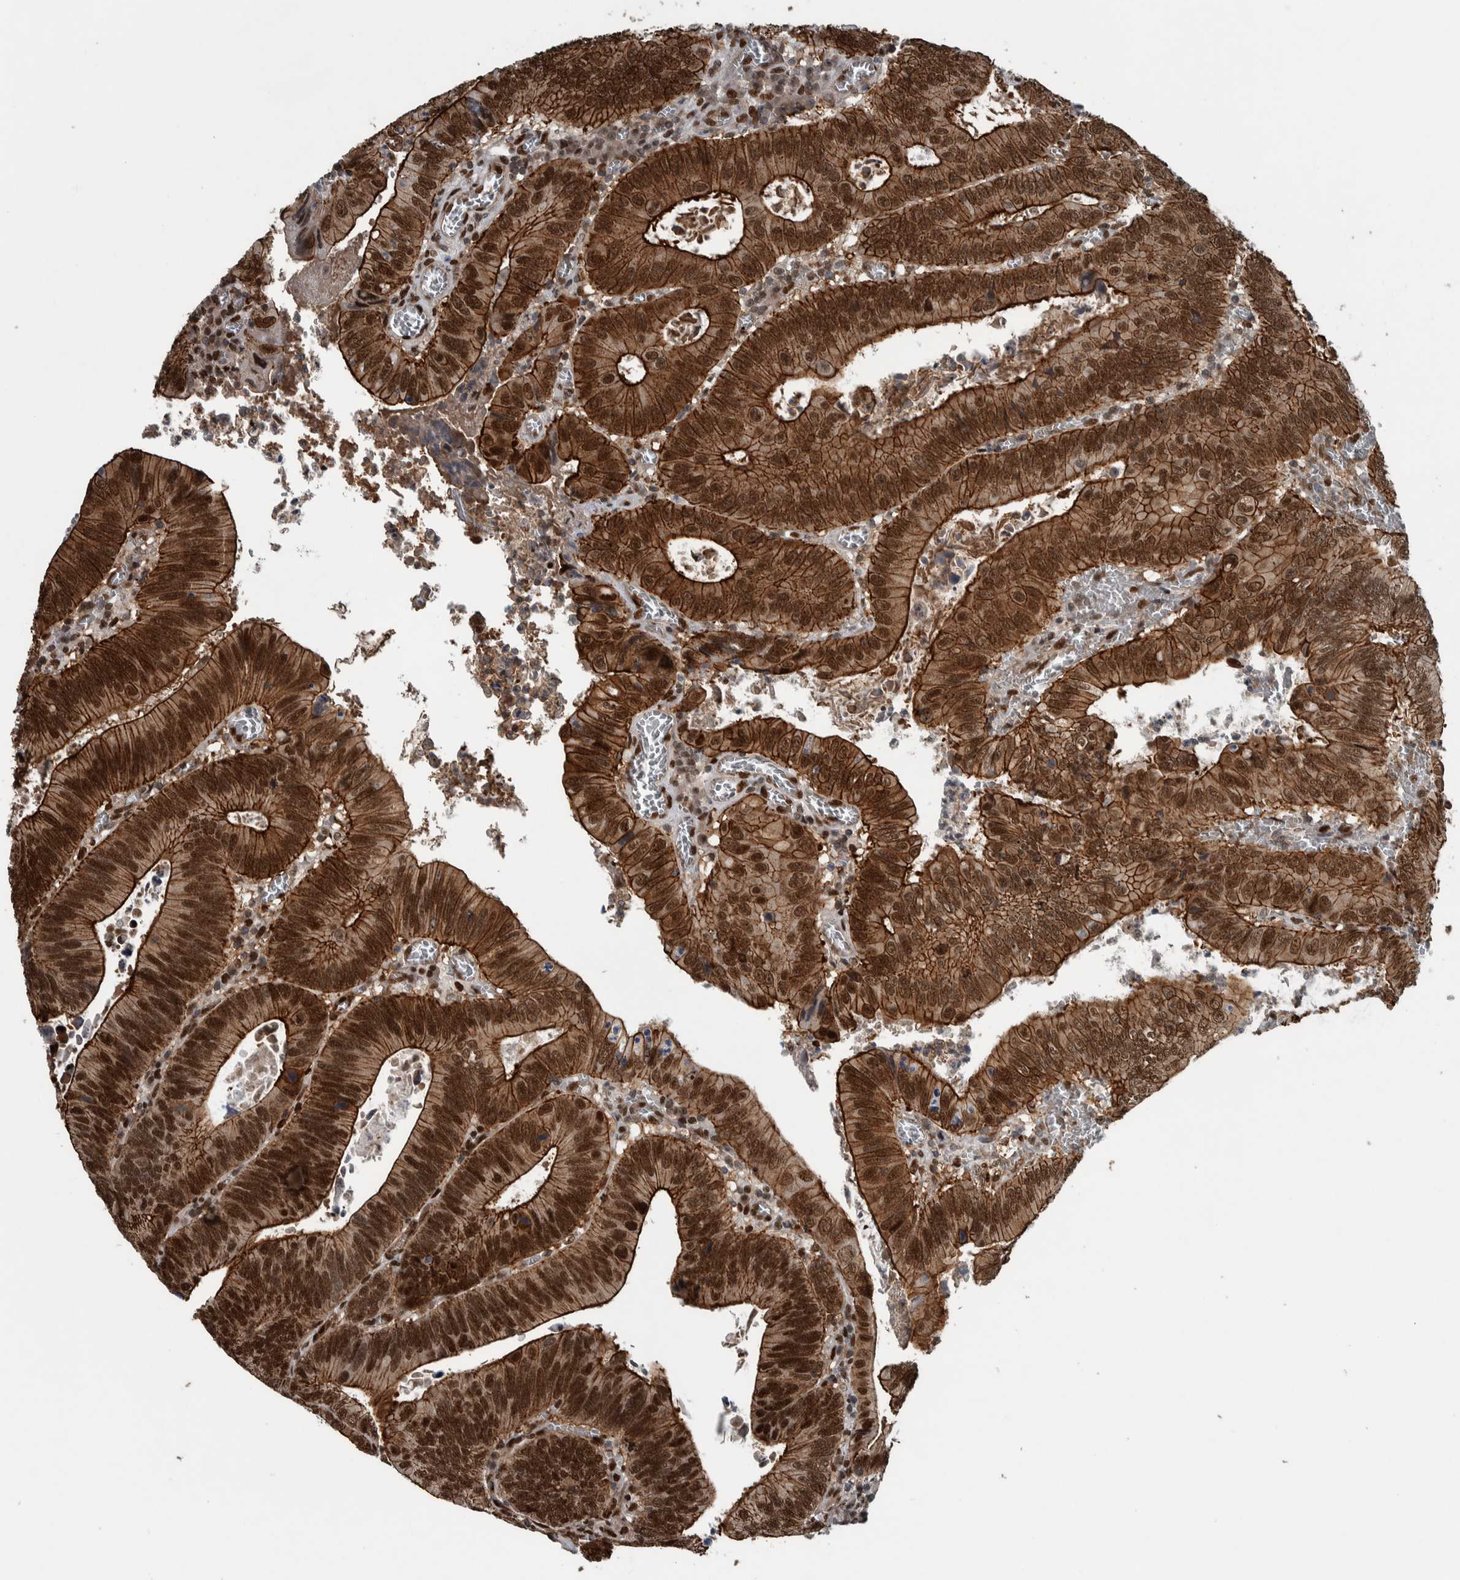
{"staining": {"intensity": "strong", "quantity": ">75%", "location": "cytoplasmic/membranous,nuclear"}, "tissue": "colorectal cancer", "cell_type": "Tumor cells", "image_type": "cancer", "snomed": [{"axis": "morphology", "description": "Inflammation, NOS"}, {"axis": "morphology", "description": "Adenocarcinoma, NOS"}, {"axis": "topography", "description": "Colon"}], "caption": "This photomicrograph shows IHC staining of colorectal cancer, with high strong cytoplasmic/membranous and nuclear expression in about >75% of tumor cells.", "gene": "FAM135B", "patient": {"sex": "male", "age": 72}}